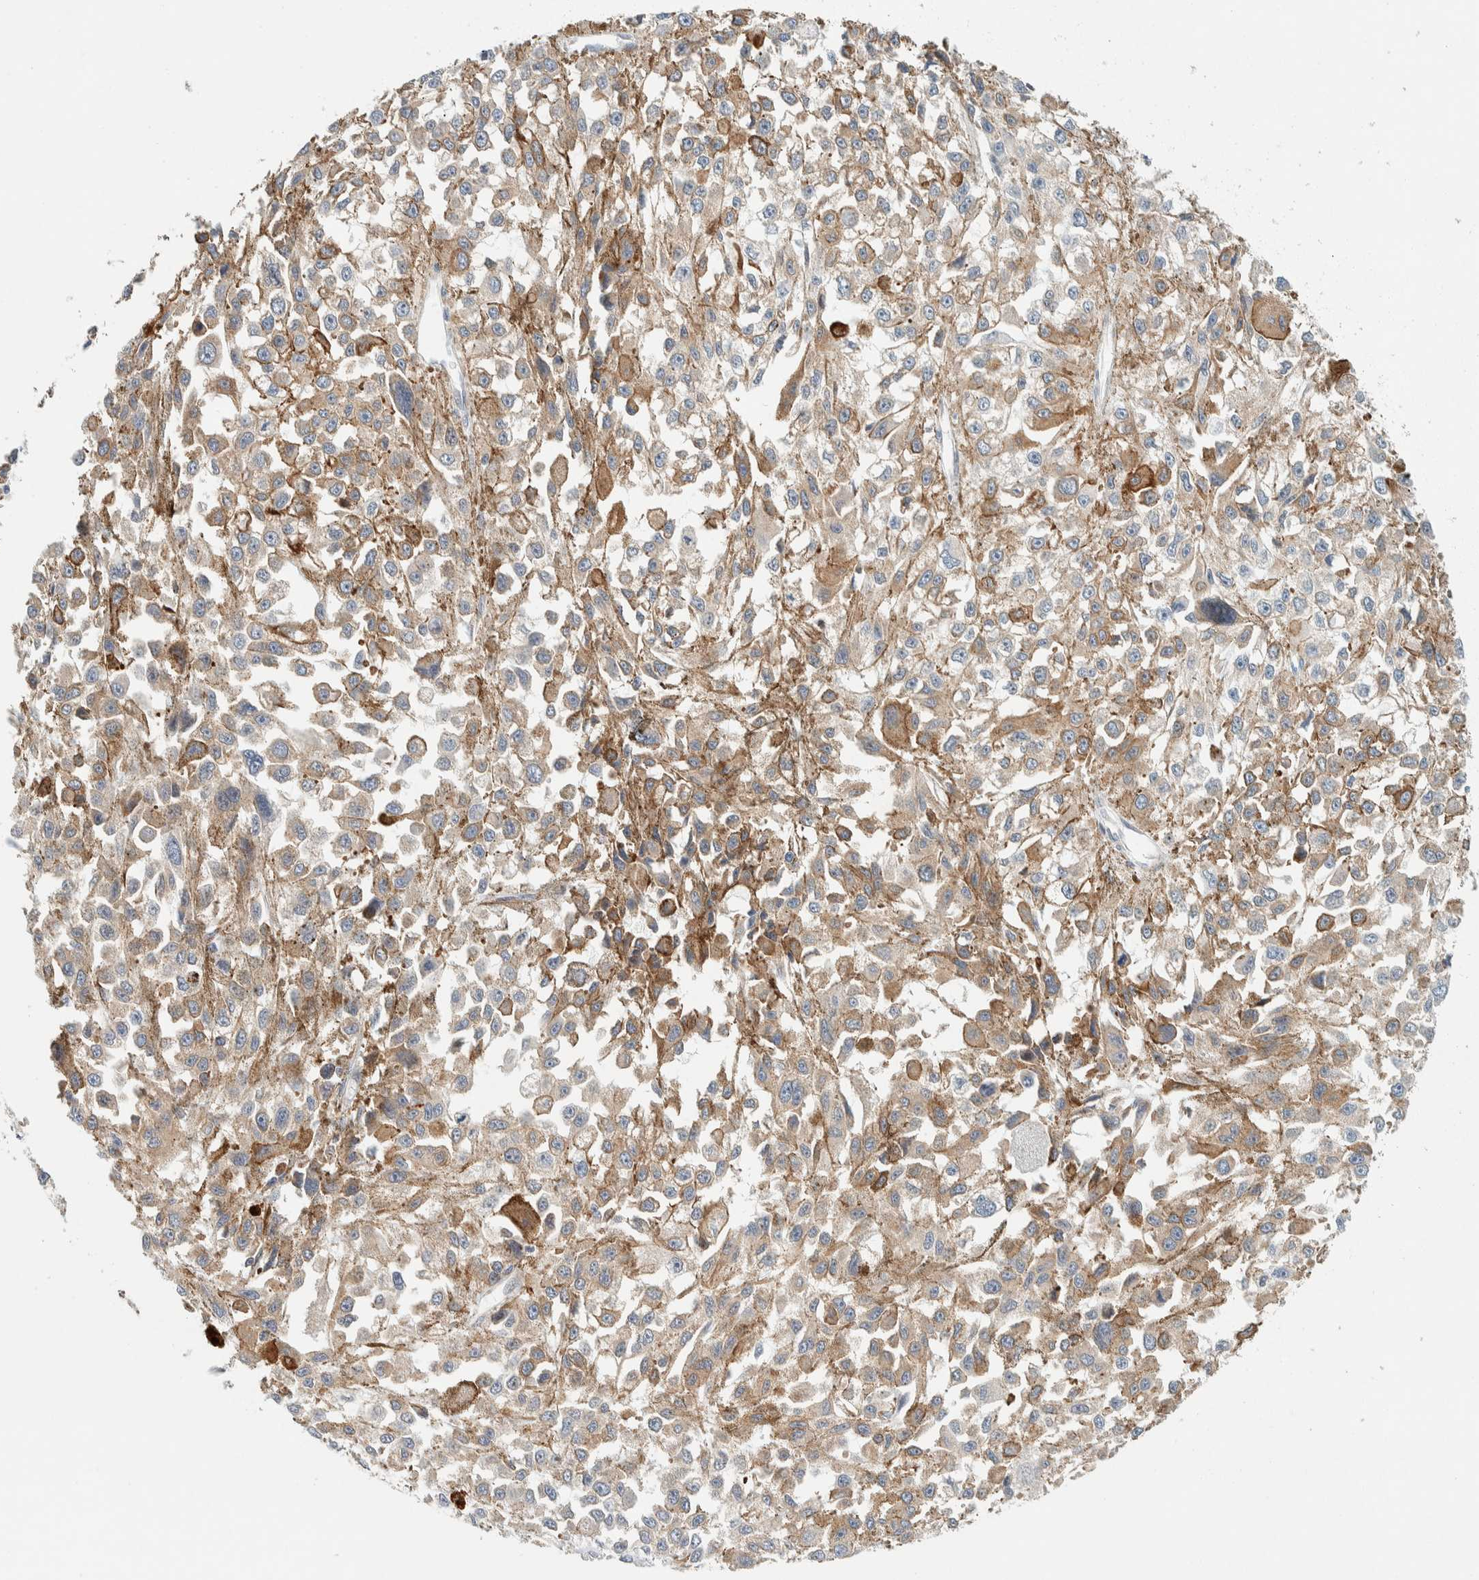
{"staining": {"intensity": "weak", "quantity": "<25%", "location": "cytoplasmic/membranous"}, "tissue": "melanoma", "cell_type": "Tumor cells", "image_type": "cancer", "snomed": [{"axis": "morphology", "description": "Malignant melanoma, Metastatic site"}, {"axis": "topography", "description": "Lymph node"}], "caption": "Immunohistochemistry (IHC) micrograph of melanoma stained for a protein (brown), which demonstrates no expression in tumor cells.", "gene": "SUMF2", "patient": {"sex": "male", "age": 59}}